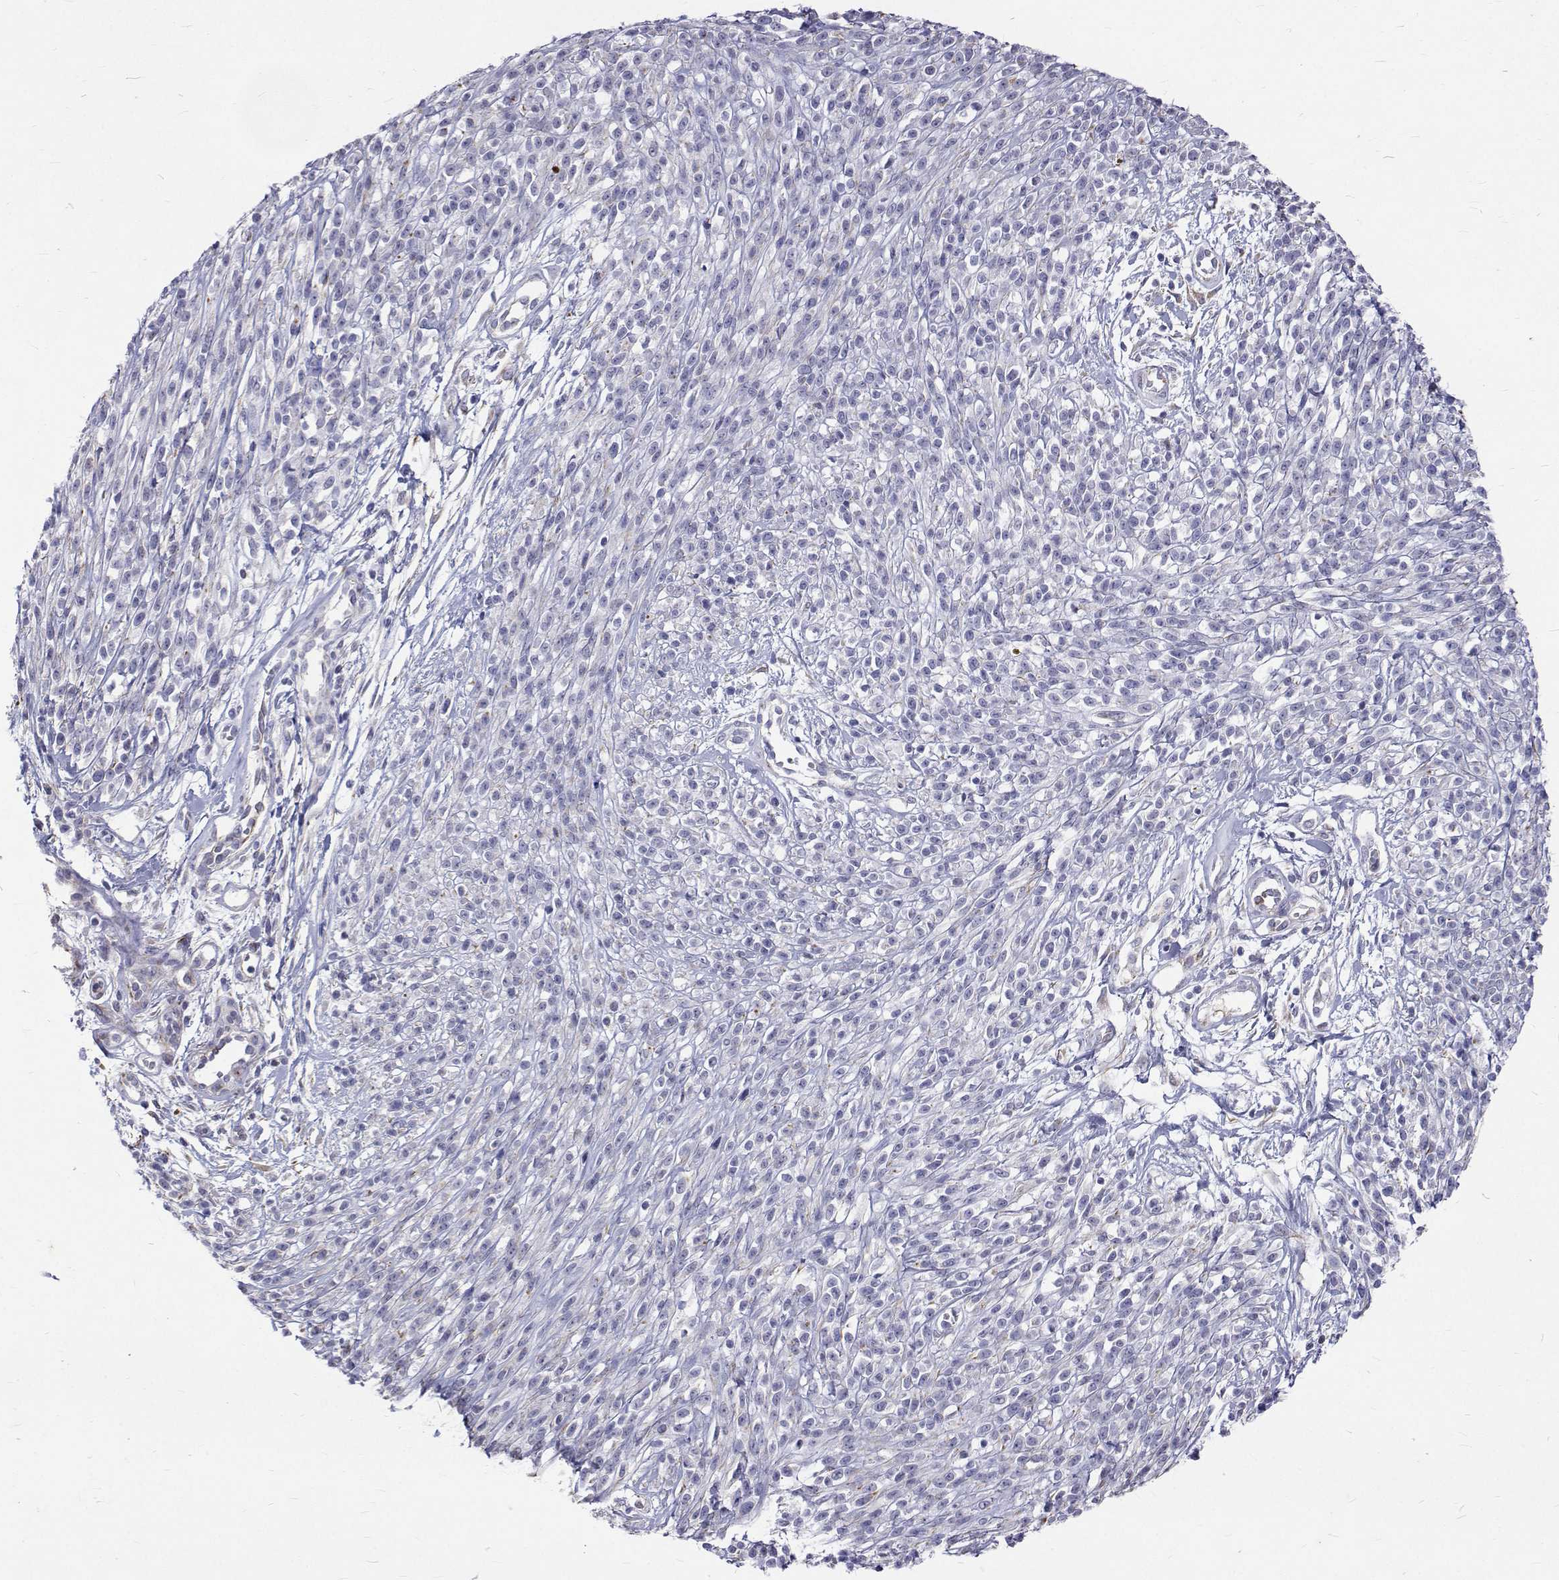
{"staining": {"intensity": "negative", "quantity": "none", "location": "none"}, "tissue": "melanoma", "cell_type": "Tumor cells", "image_type": "cancer", "snomed": [{"axis": "morphology", "description": "Malignant melanoma, NOS"}, {"axis": "topography", "description": "Skin"}, {"axis": "topography", "description": "Skin of trunk"}], "caption": "This histopathology image is of malignant melanoma stained with immunohistochemistry (IHC) to label a protein in brown with the nuclei are counter-stained blue. There is no staining in tumor cells.", "gene": "OPRPN", "patient": {"sex": "male", "age": 74}}